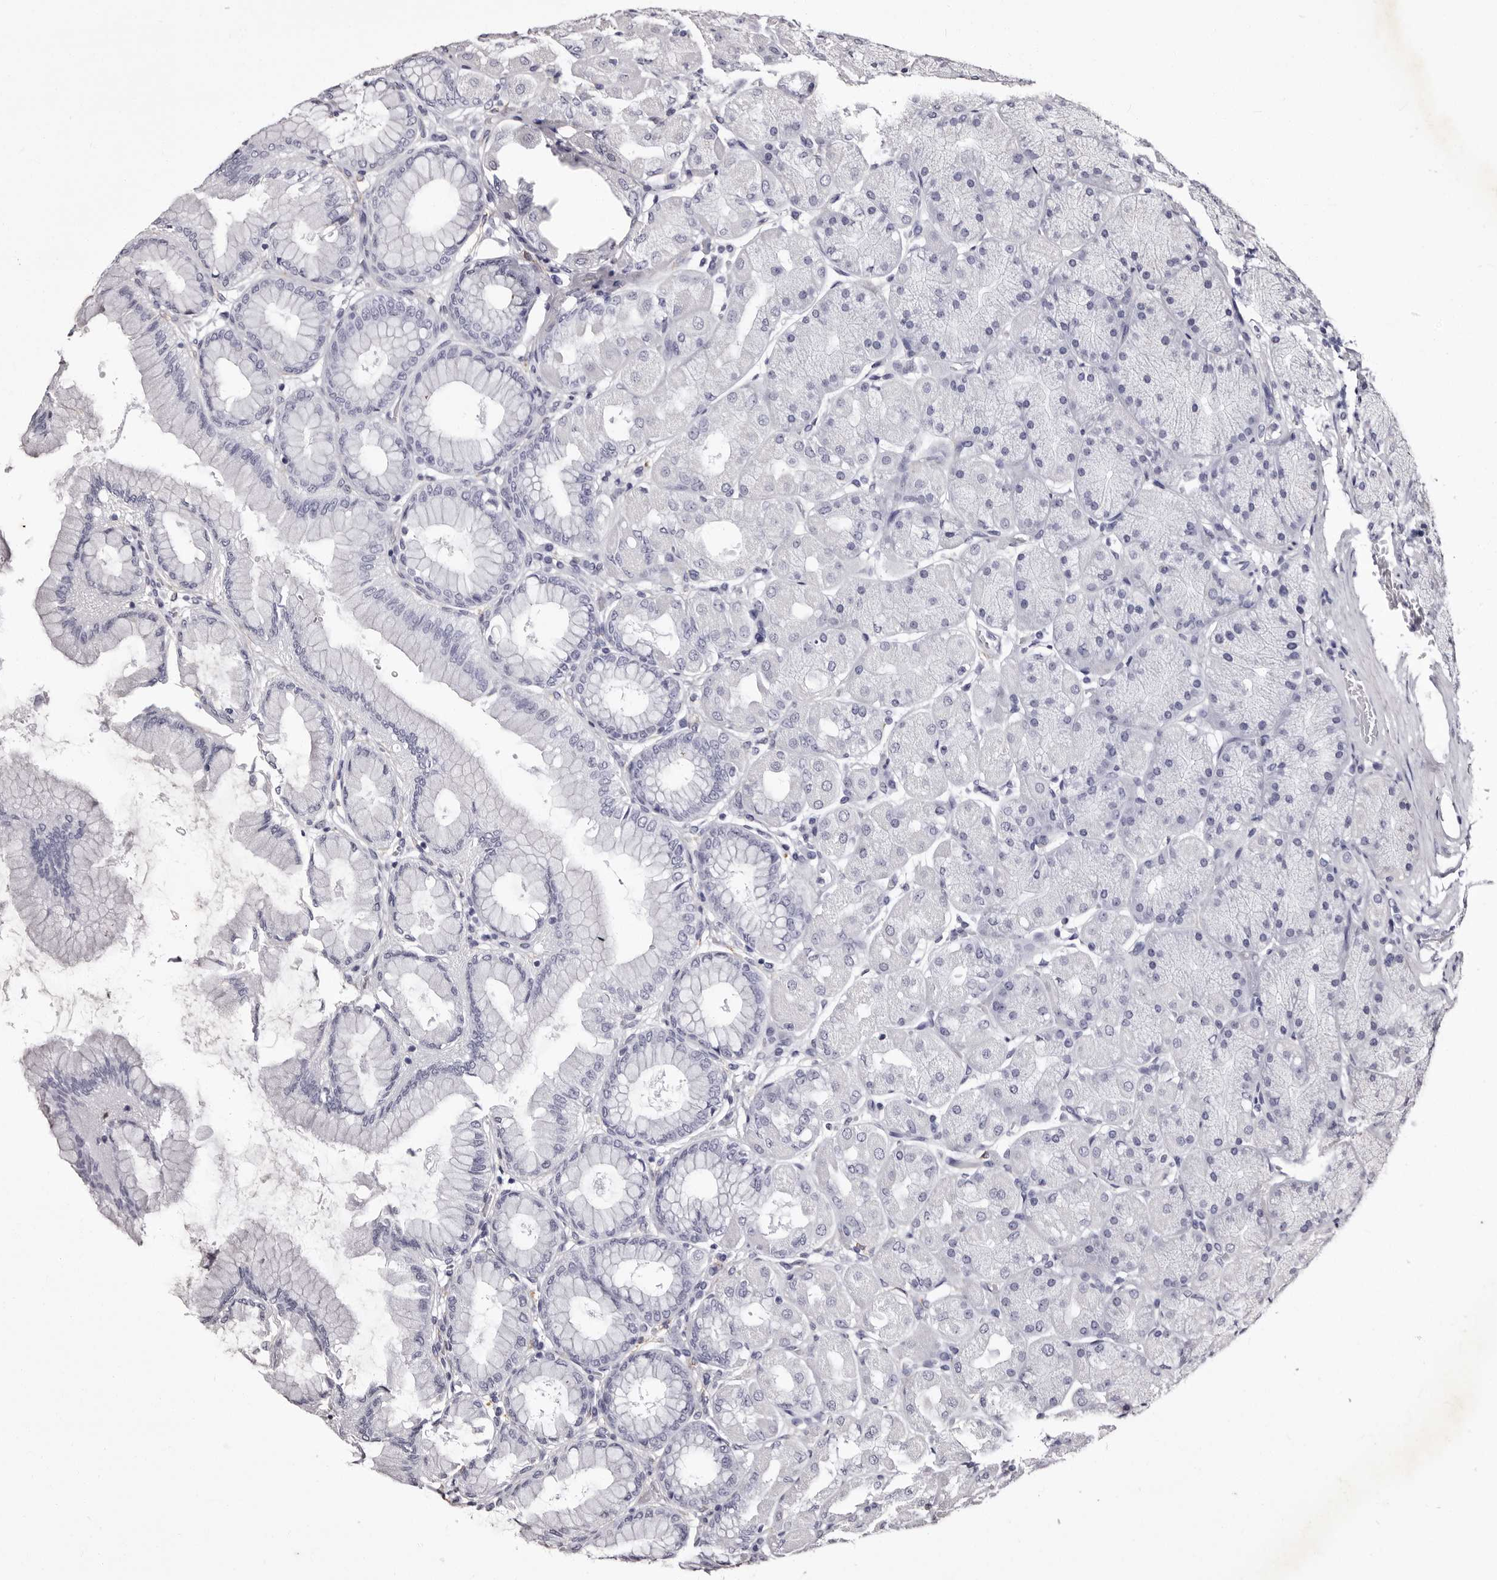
{"staining": {"intensity": "negative", "quantity": "none", "location": "none"}, "tissue": "stomach", "cell_type": "Glandular cells", "image_type": "normal", "snomed": [{"axis": "morphology", "description": "Normal tissue, NOS"}, {"axis": "topography", "description": "Stomach, upper"}], "caption": "Unremarkable stomach was stained to show a protein in brown. There is no significant positivity in glandular cells. Brightfield microscopy of IHC stained with DAB (brown) and hematoxylin (blue), captured at high magnification.", "gene": "AUNIP", "patient": {"sex": "female", "age": 56}}